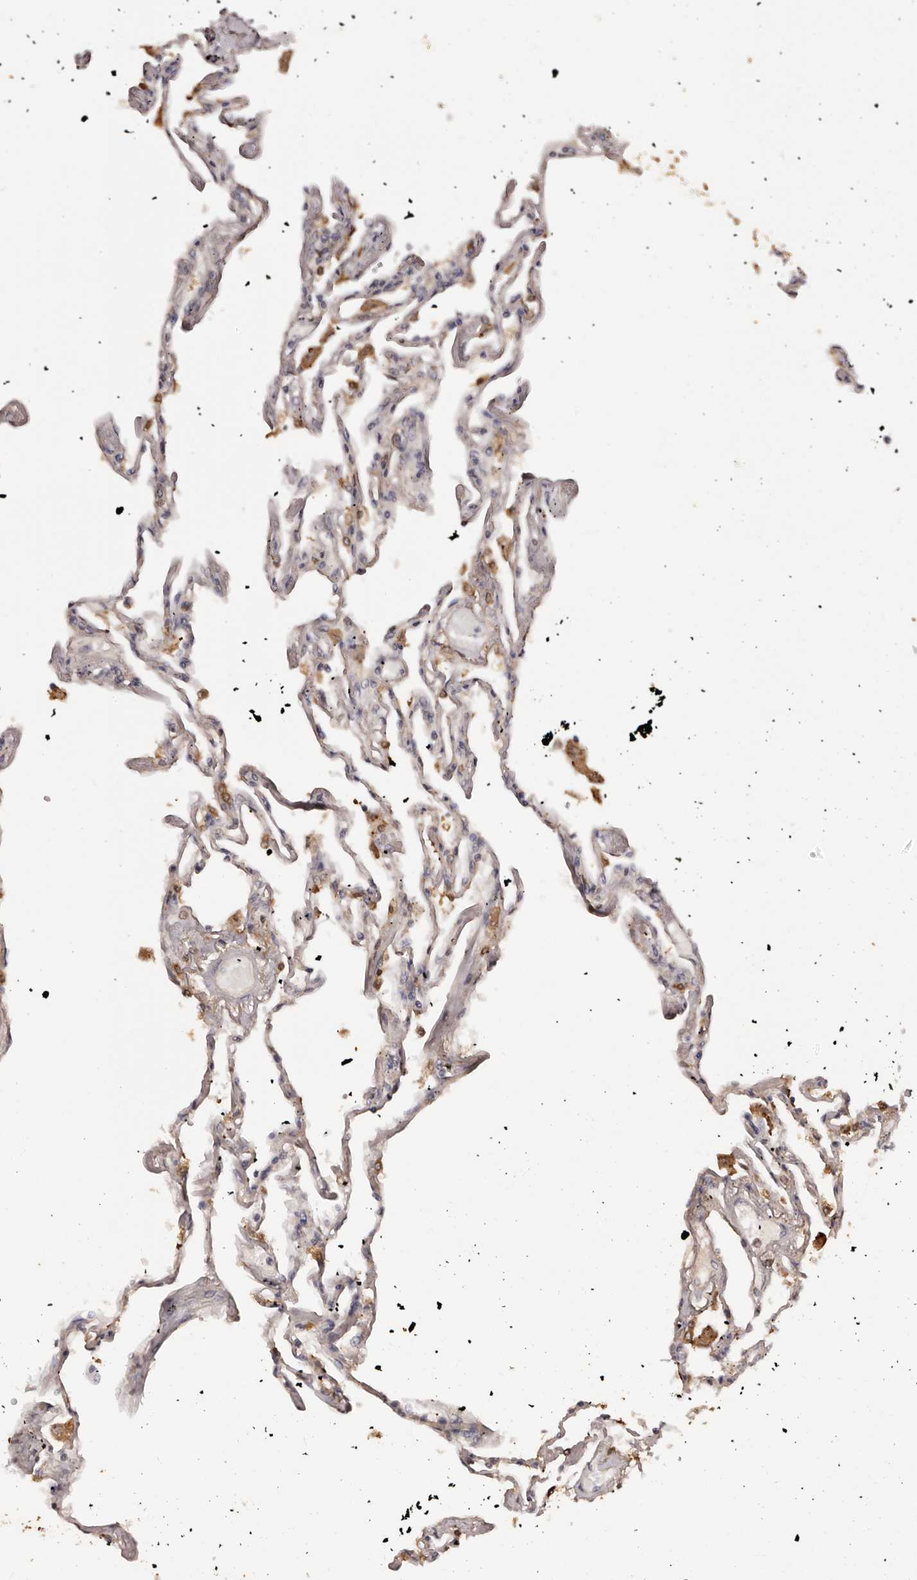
{"staining": {"intensity": "weak", "quantity": "25%-75%", "location": "cytoplasmic/membranous"}, "tissue": "lung", "cell_type": "Alveolar cells", "image_type": "normal", "snomed": [{"axis": "morphology", "description": "Normal tissue, NOS"}, {"axis": "topography", "description": "Lung"}], "caption": "Brown immunohistochemical staining in unremarkable lung demonstrates weak cytoplasmic/membranous expression in about 25%-75% of alveolar cells. (brown staining indicates protein expression, while blue staining denotes nuclei).", "gene": "KCNJ8", "patient": {"sex": "female", "age": 67}}